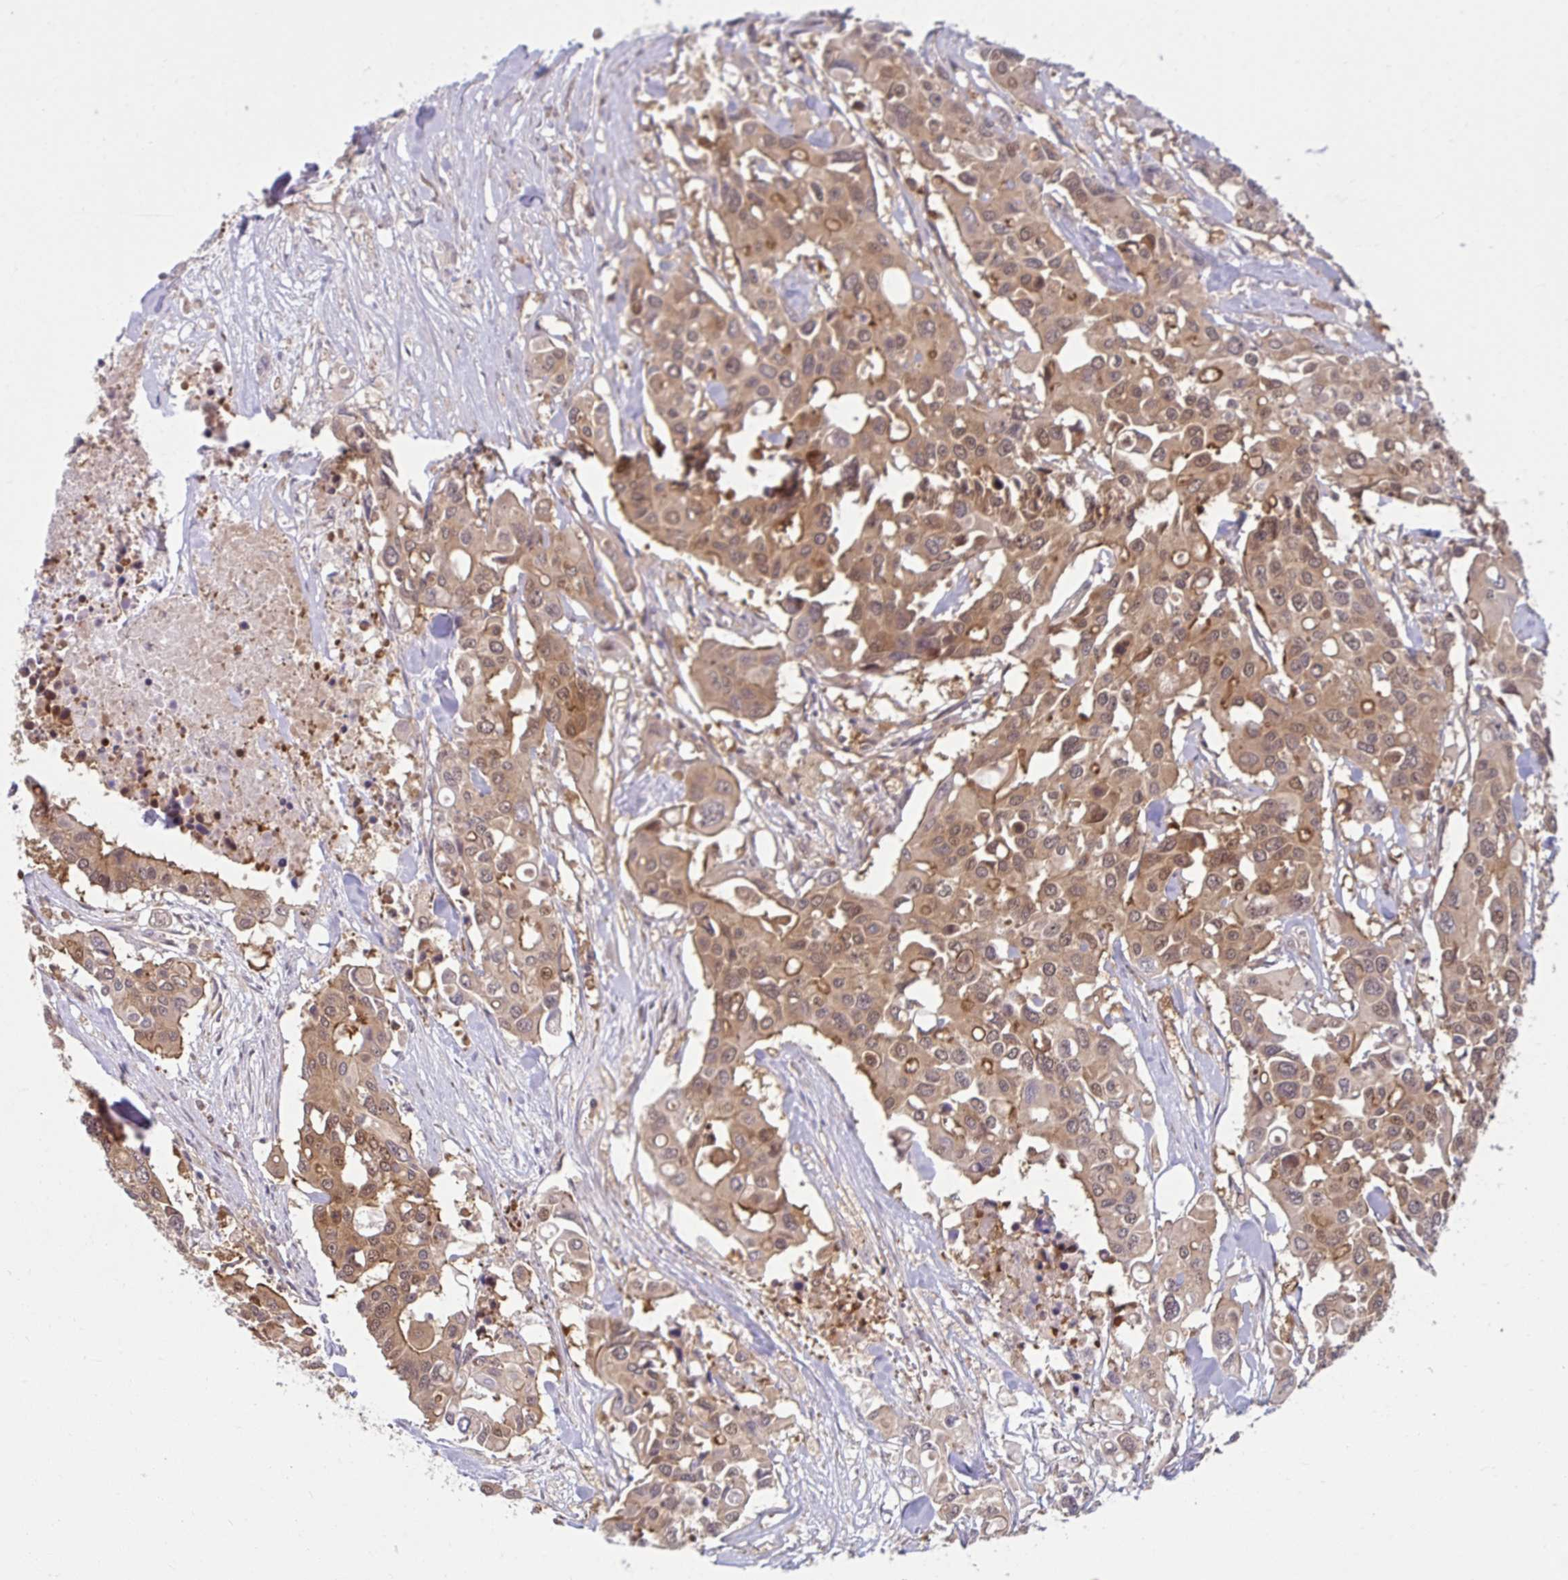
{"staining": {"intensity": "moderate", "quantity": ">75%", "location": "cytoplasmic/membranous,nuclear"}, "tissue": "colorectal cancer", "cell_type": "Tumor cells", "image_type": "cancer", "snomed": [{"axis": "morphology", "description": "Adenocarcinoma, NOS"}, {"axis": "topography", "description": "Colon"}], "caption": "Immunohistochemical staining of colorectal adenocarcinoma demonstrates medium levels of moderate cytoplasmic/membranous and nuclear positivity in about >75% of tumor cells.", "gene": "HMBS", "patient": {"sex": "male", "age": 77}}